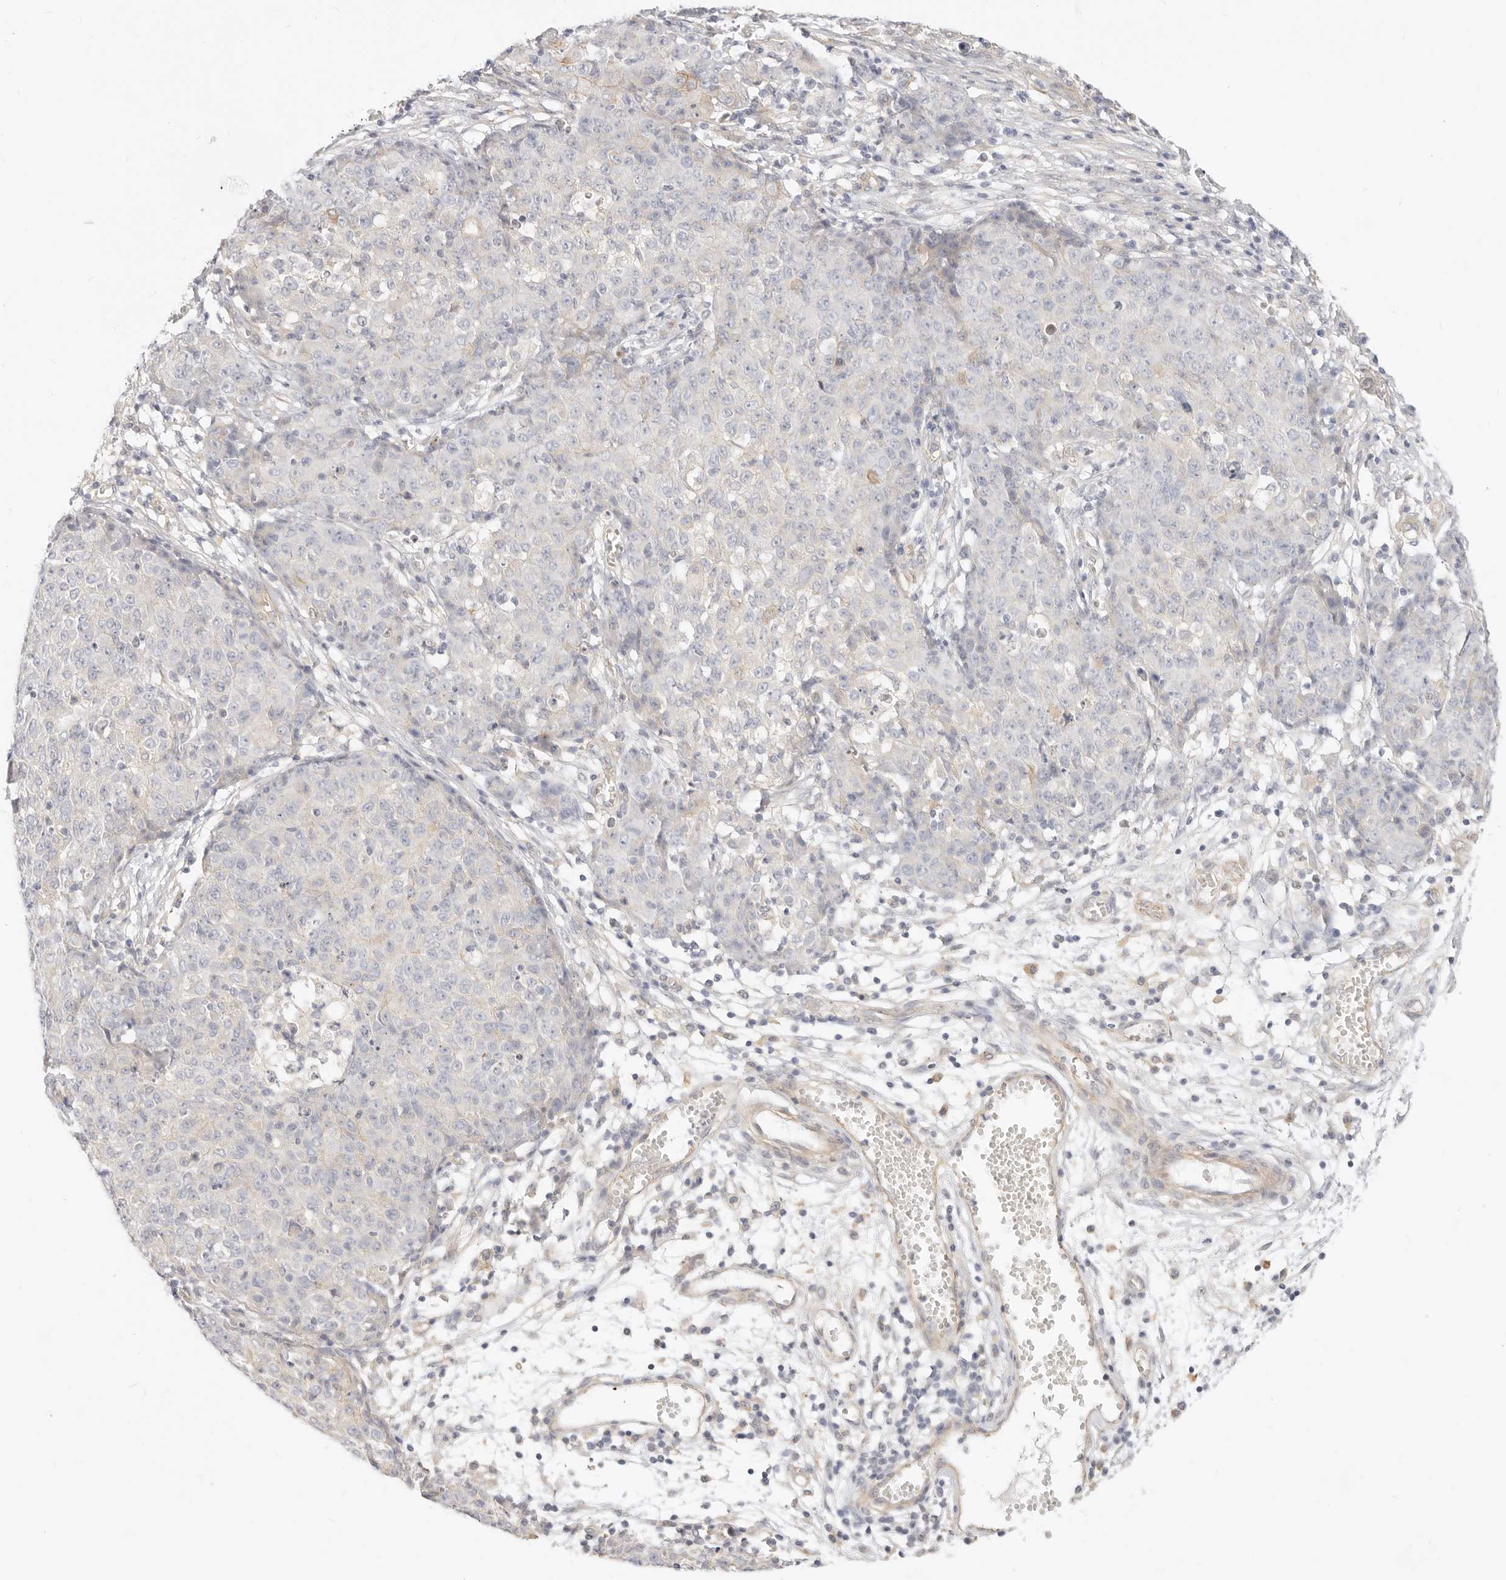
{"staining": {"intensity": "negative", "quantity": "none", "location": "none"}, "tissue": "ovarian cancer", "cell_type": "Tumor cells", "image_type": "cancer", "snomed": [{"axis": "morphology", "description": "Carcinoma, endometroid"}, {"axis": "topography", "description": "Ovary"}], "caption": "Ovarian endometroid carcinoma was stained to show a protein in brown. There is no significant expression in tumor cells.", "gene": "UBXN10", "patient": {"sex": "female", "age": 42}}